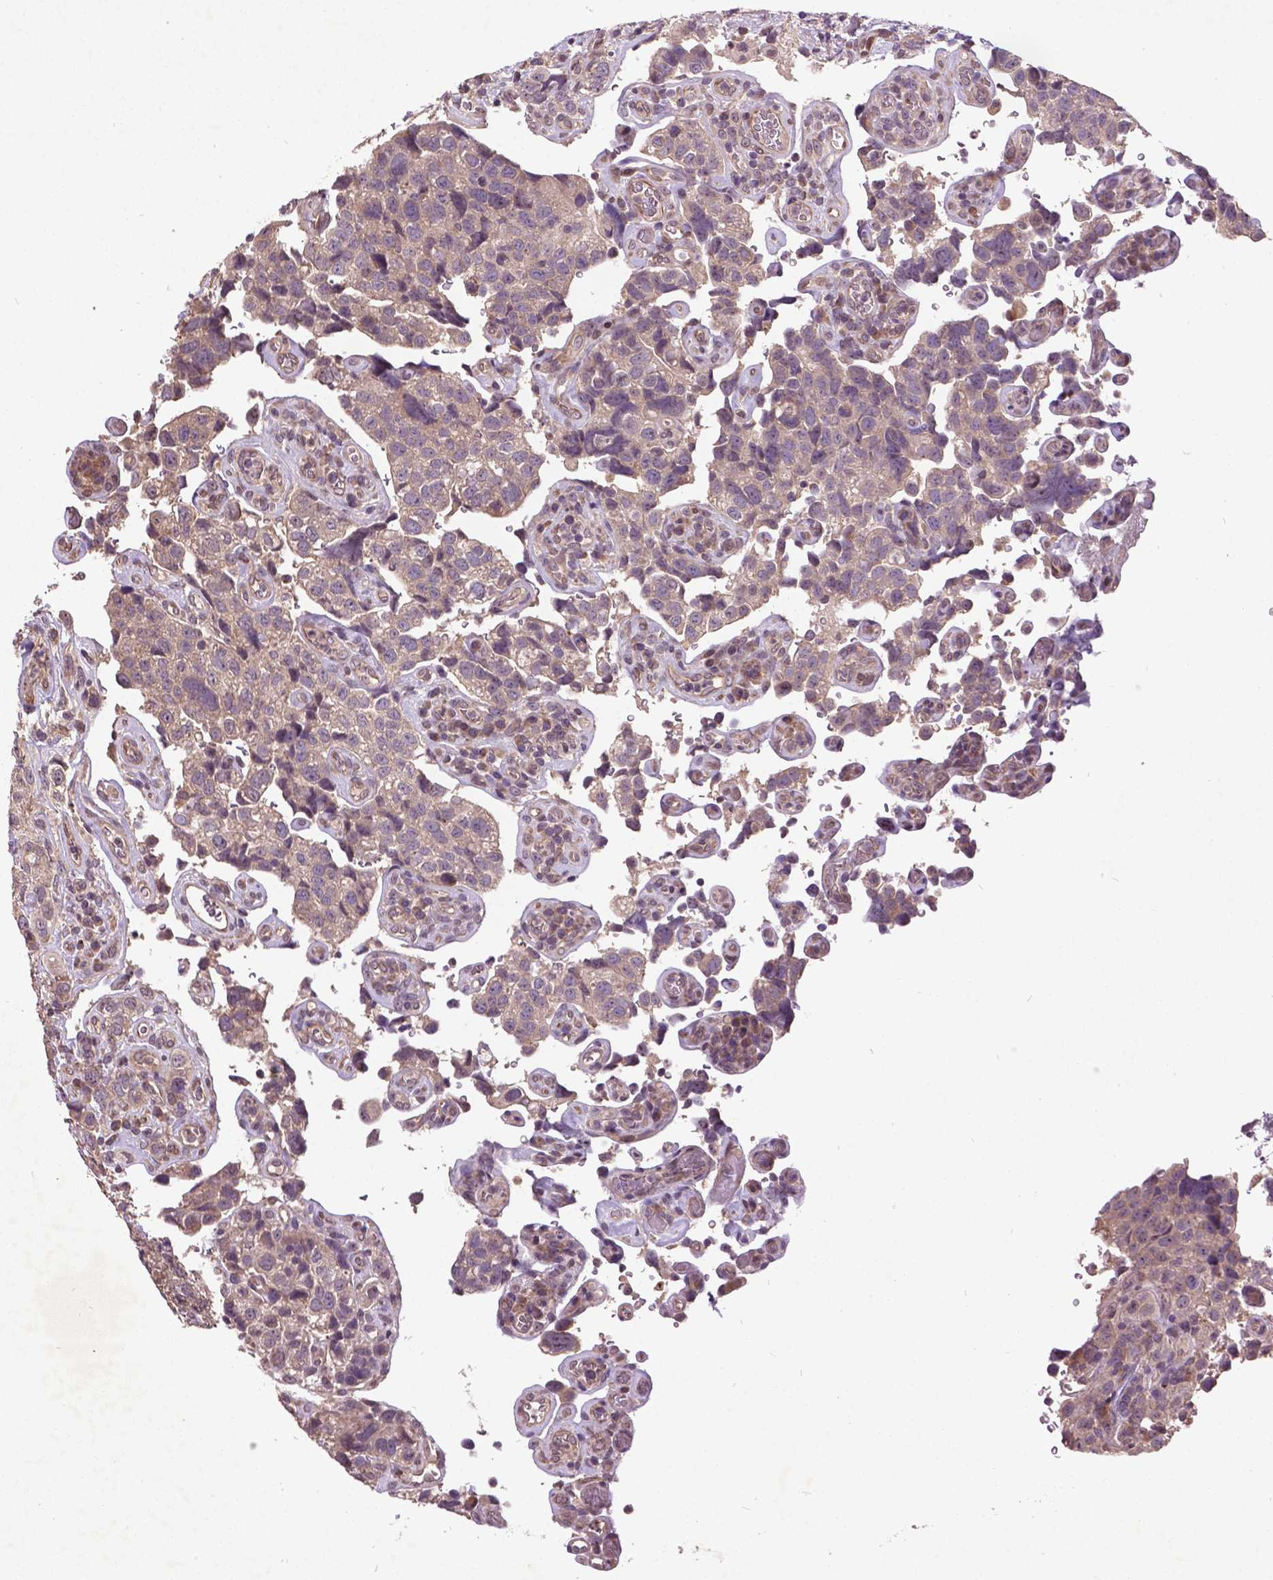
{"staining": {"intensity": "weak", "quantity": "<25%", "location": "cytoplasmic/membranous"}, "tissue": "urothelial cancer", "cell_type": "Tumor cells", "image_type": "cancer", "snomed": [{"axis": "morphology", "description": "Urothelial carcinoma, High grade"}, {"axis": "topography", "description": "Urinary bladder"}], "caption": "Protein analysis of urothelial carcinoma (high-grade) reveals no significant expression in tumor cells. (Immunohistochemistry, brightfield microscopy, high magnification).", "gene": "AP1S3", "patient": {"sex": "female", "age": 58}}